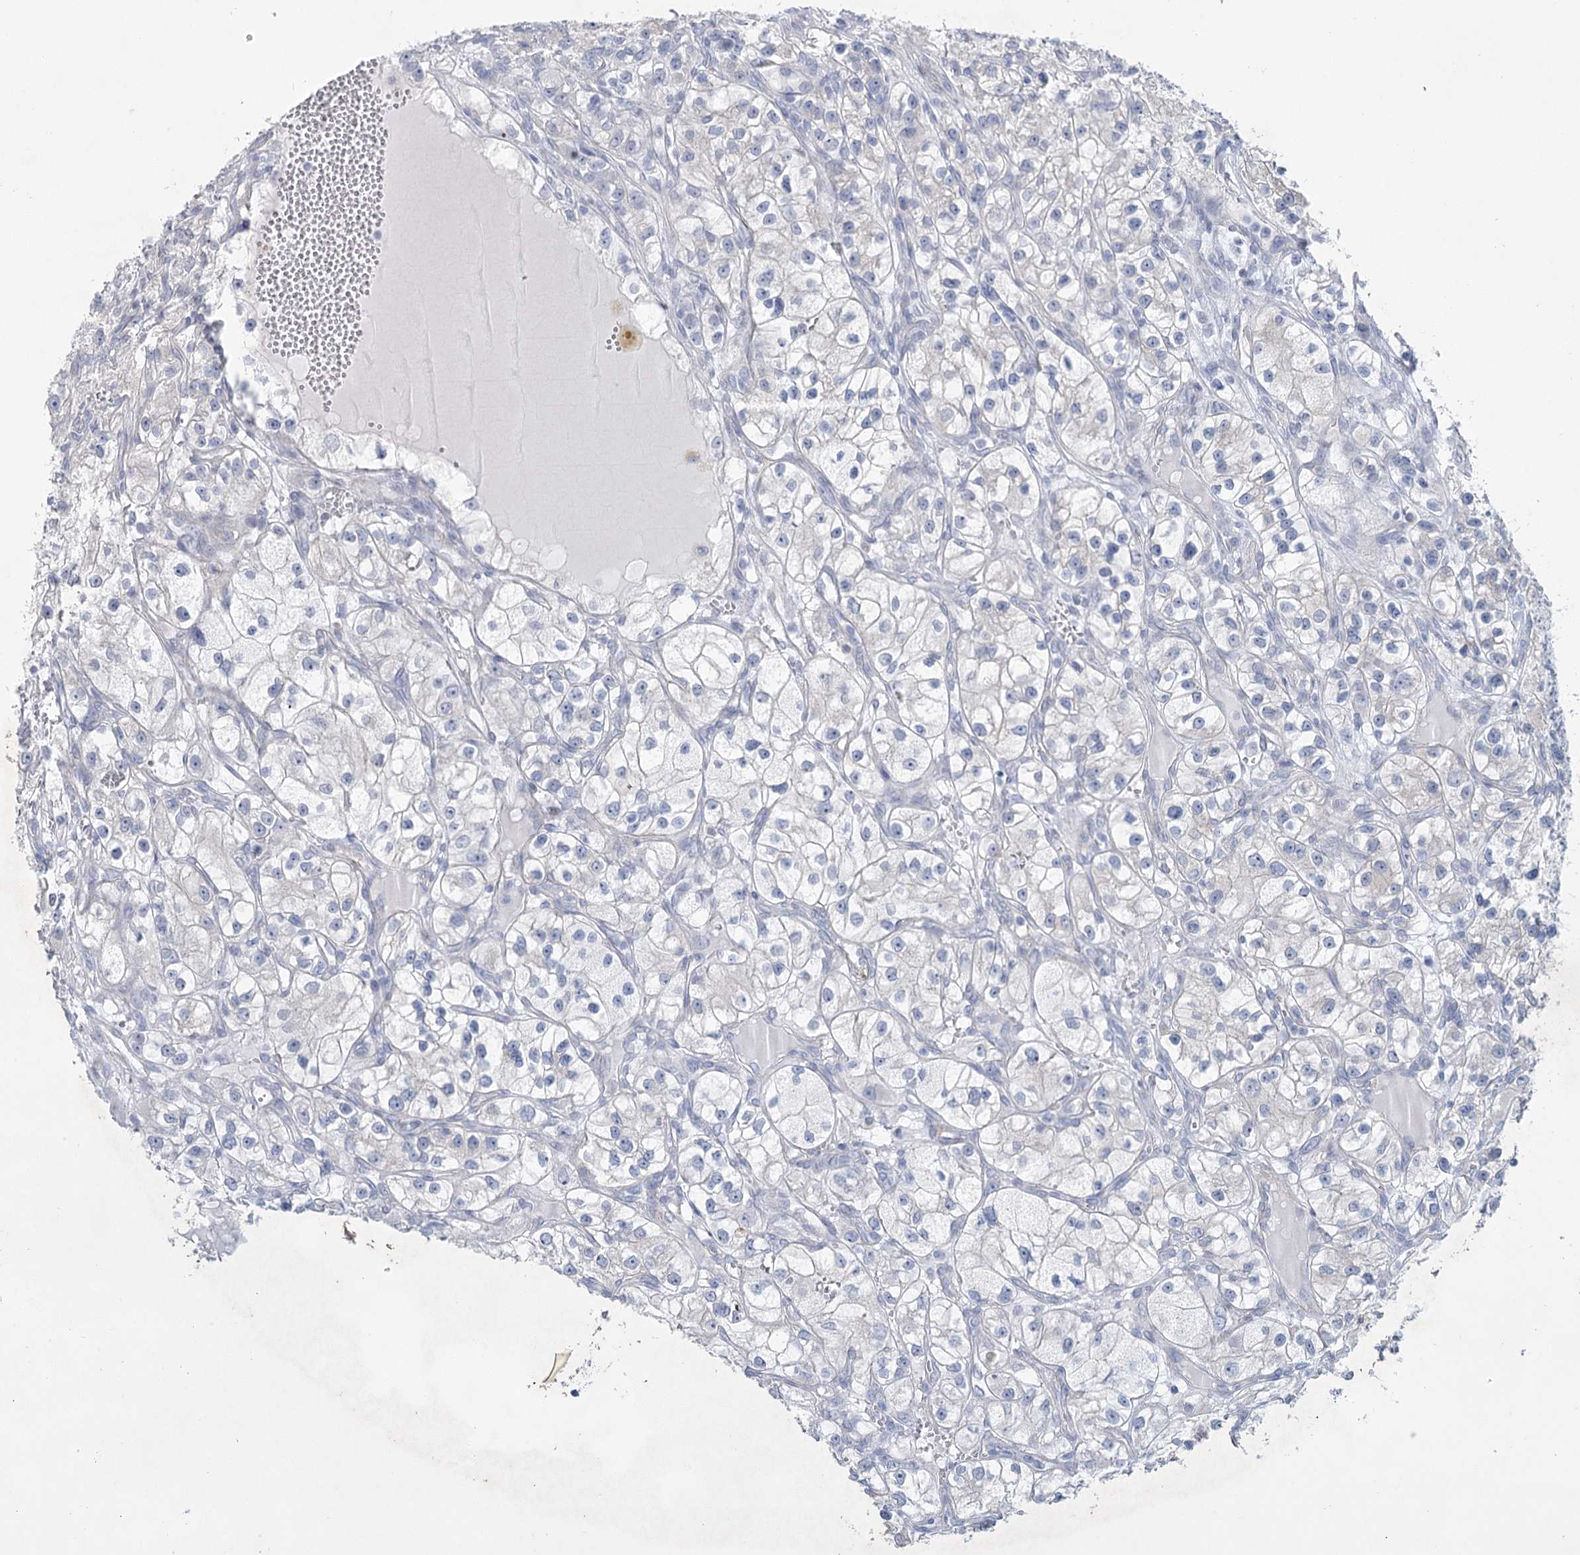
{"staining": {"intensity": "negative", "quantity": "none", "location": "none"}, "tissue": "renal cancer", "cell_type": "Tumor cells", "image_type": "cancer", "snomed": [{"axis": "morphology", "description": "Adenocarcinoma, NOS"}, {"axis": "topography", "description": "Kidney"}], "caption": "Renal adenocarcinoma was stained to show a protein in brown. There is no significant positivity in tumor cells.", "gene": "CCDC88A", "patient": {"sex": "female", "age": 57}}